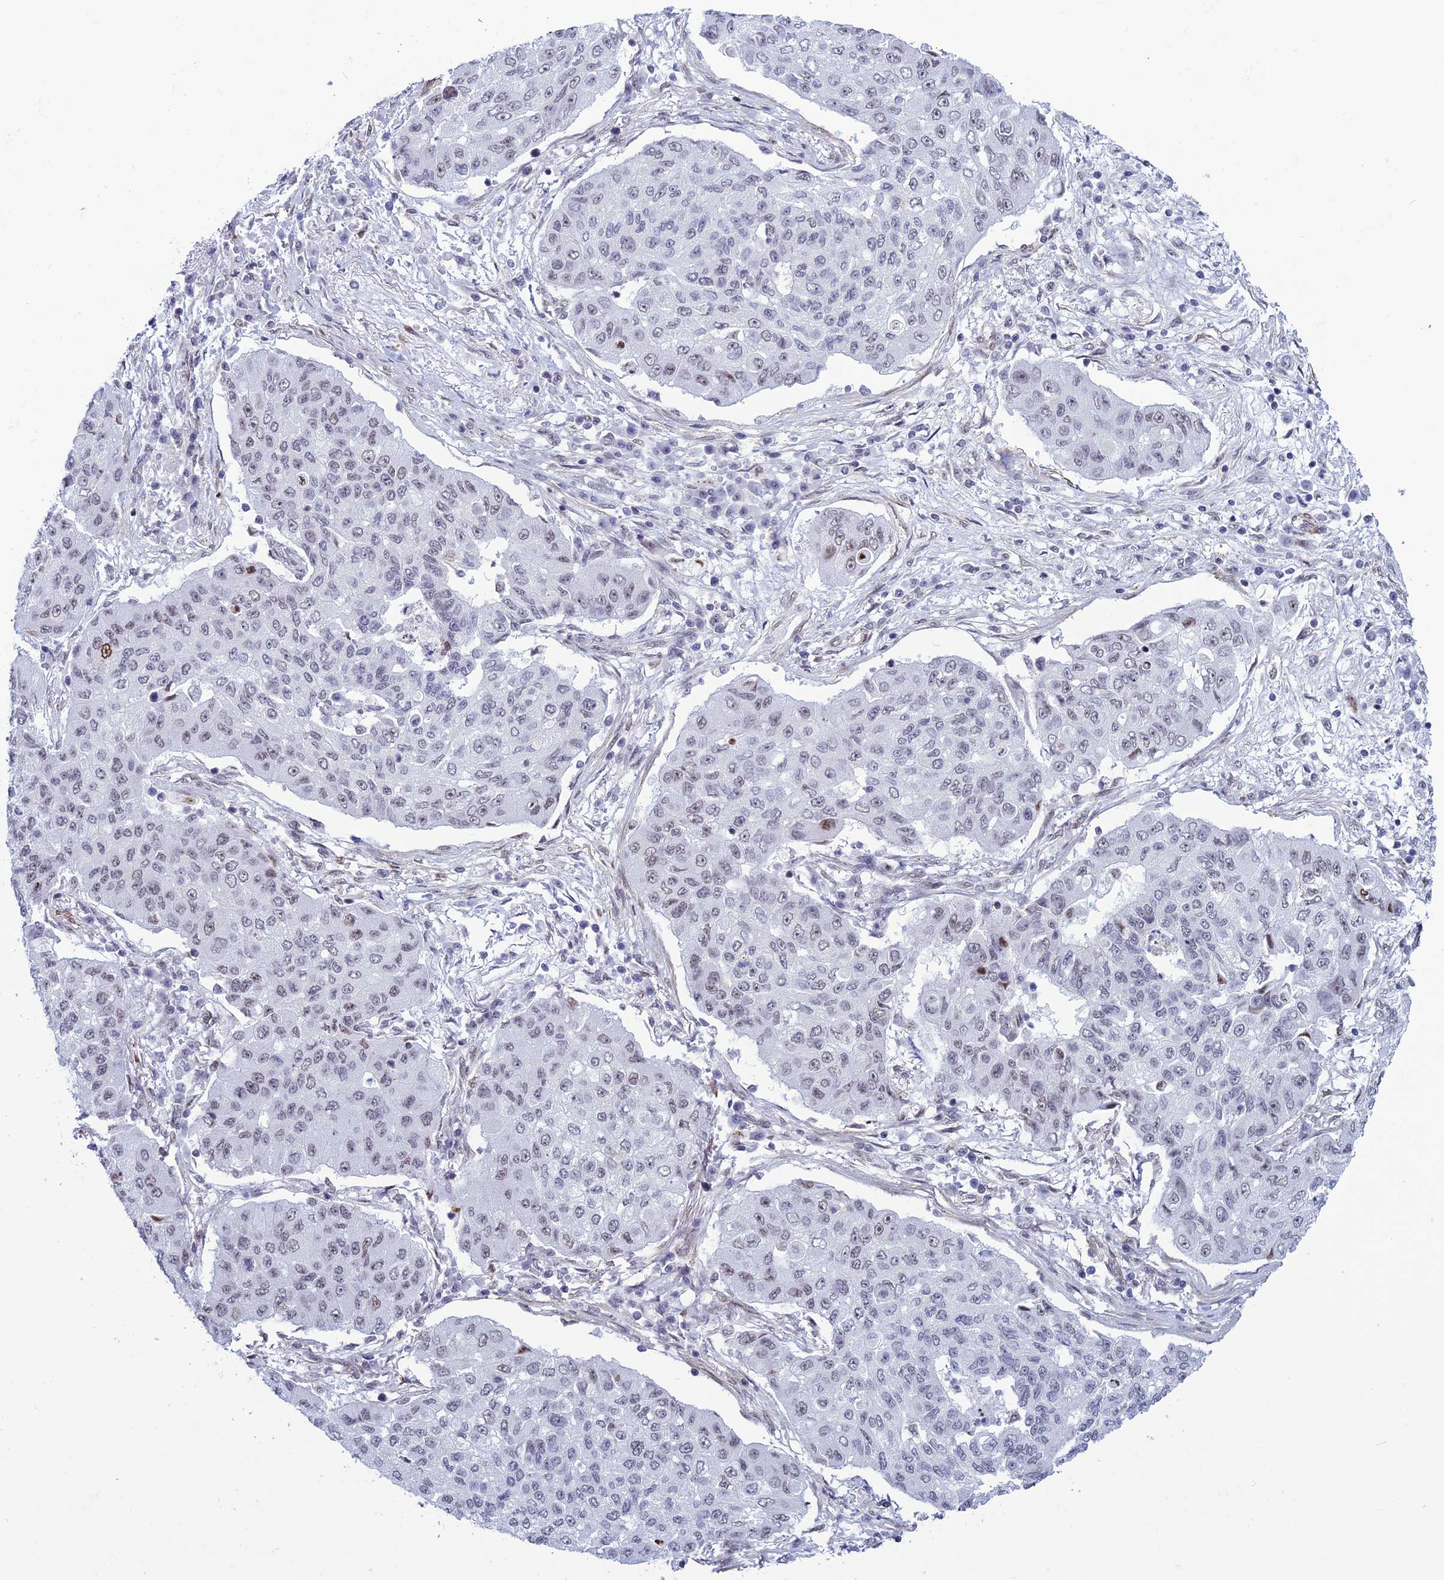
{"staining": {"intensity": "weak", "quantity": "<25%", "location": "nuclear"}, "tissue": "lung cancer", "cell_type": "Tumor cells", "image_type": "cancer", "snomed": [{"axis": "morphology", "description": "Squamous cell carcinoma, NOS"}, {"axis": "topography", "description": "Lung"}], "caption": "This is an IHC histopathology image of lung cancer. There is no expression in tumor cells.", "gene": "U2AF1", "patient": {"sex": "male", "age": 74}}